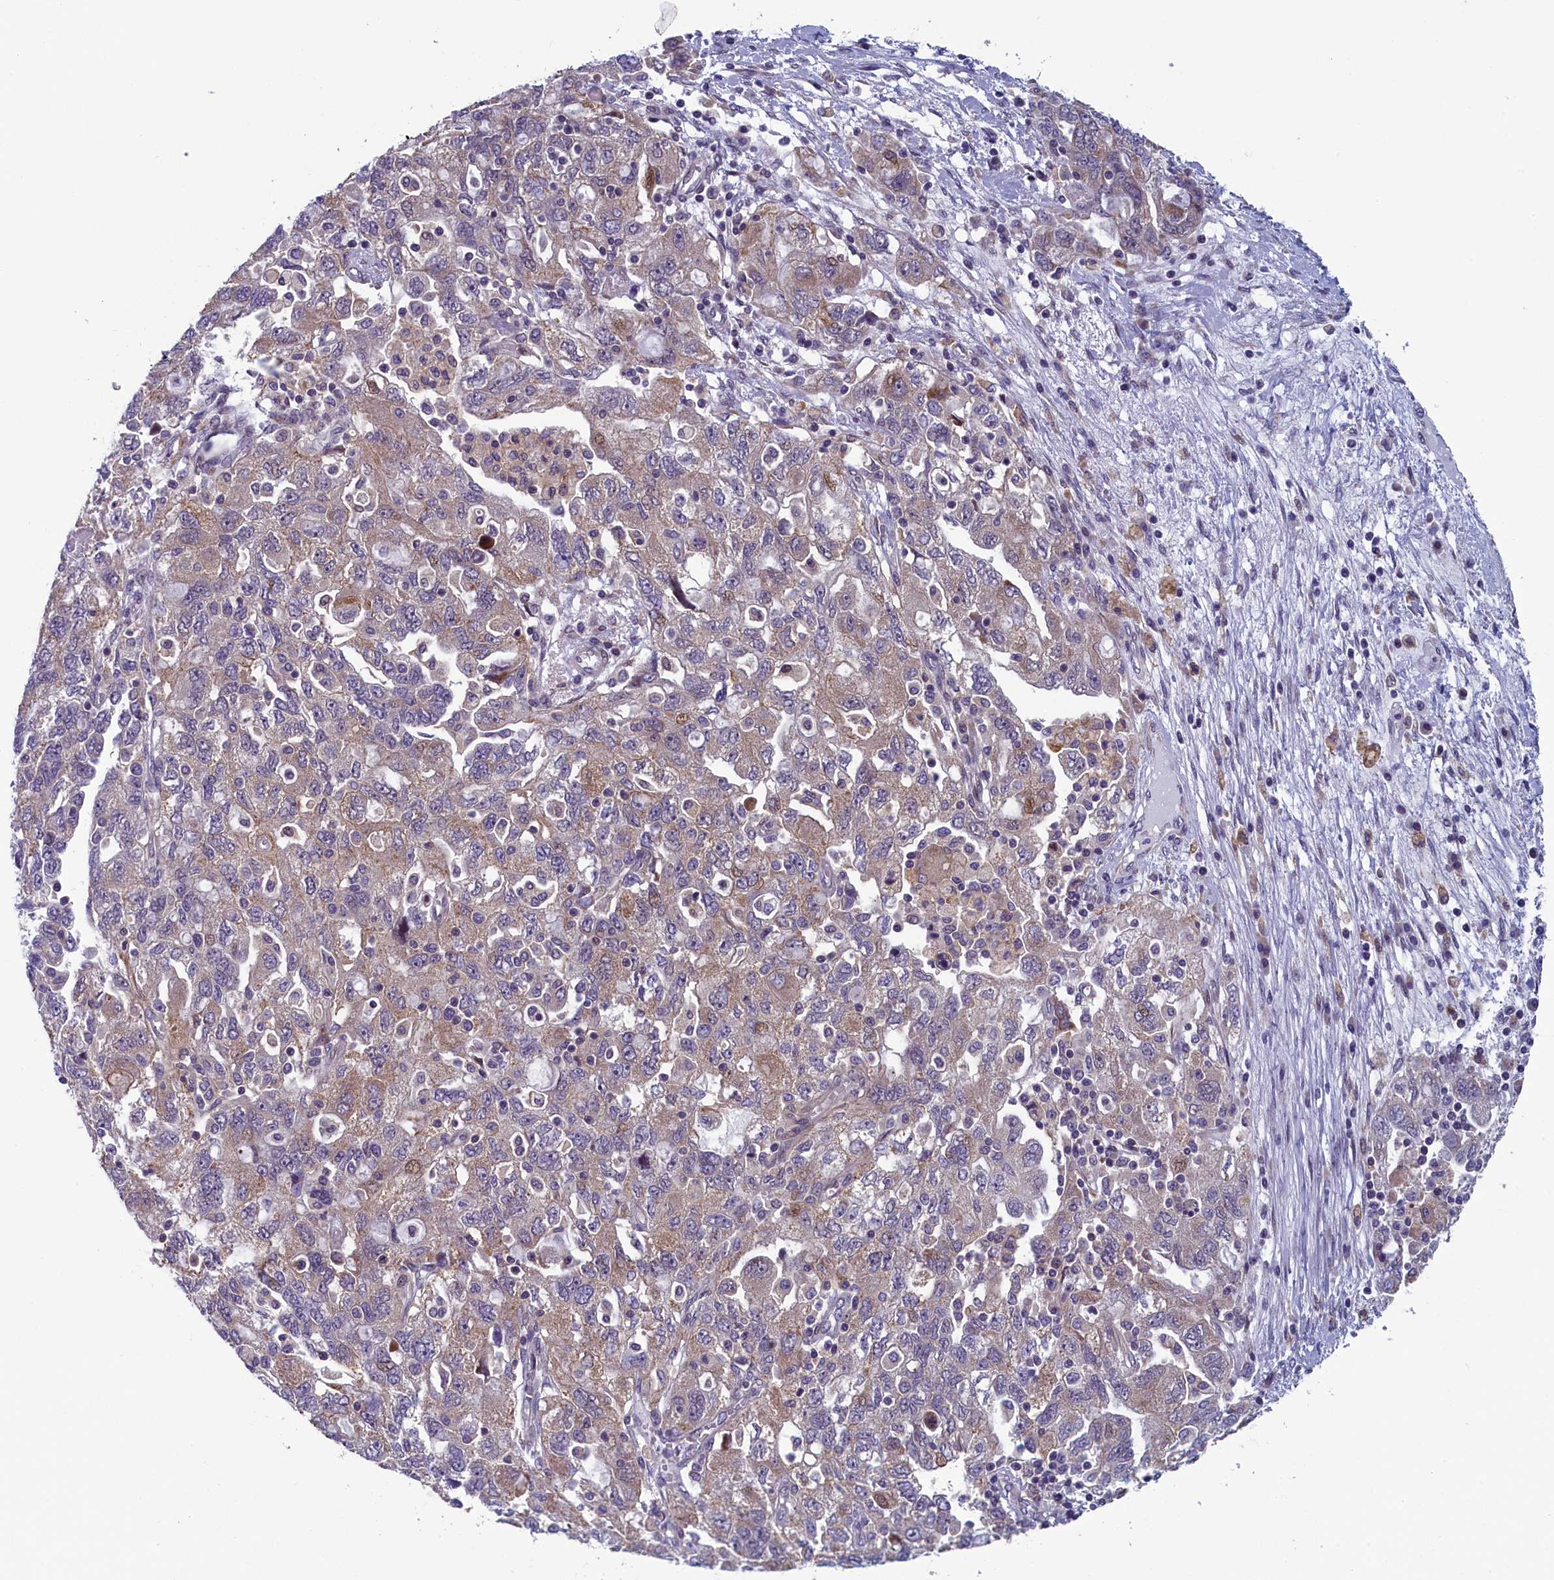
{"staining": {"intensity": "weak", "quantity": "25%-75%", "location": "cytoplasmic/membranous"}, "tissue": "ovarian cancer", "cell_type": "Tumor cells", "image_type": "cancer", "snomed": [{"axis": "morphology", "description": "Carcinoma, NOS"}, {"axis": "morphology", "description": "Cystadenocarcinoma, serous, NOS"}, {"axis": "topography", "description": "Ovary"}], "caption": "Protein expression analysis of serous cystadenocarcinoma (ovarian) displays weak cytoplasmic/membranous expression in approximately 25%-75% of tumor cells.", "gene": "ANKRD39", "patient": {"sex": "female", "age": 69}}